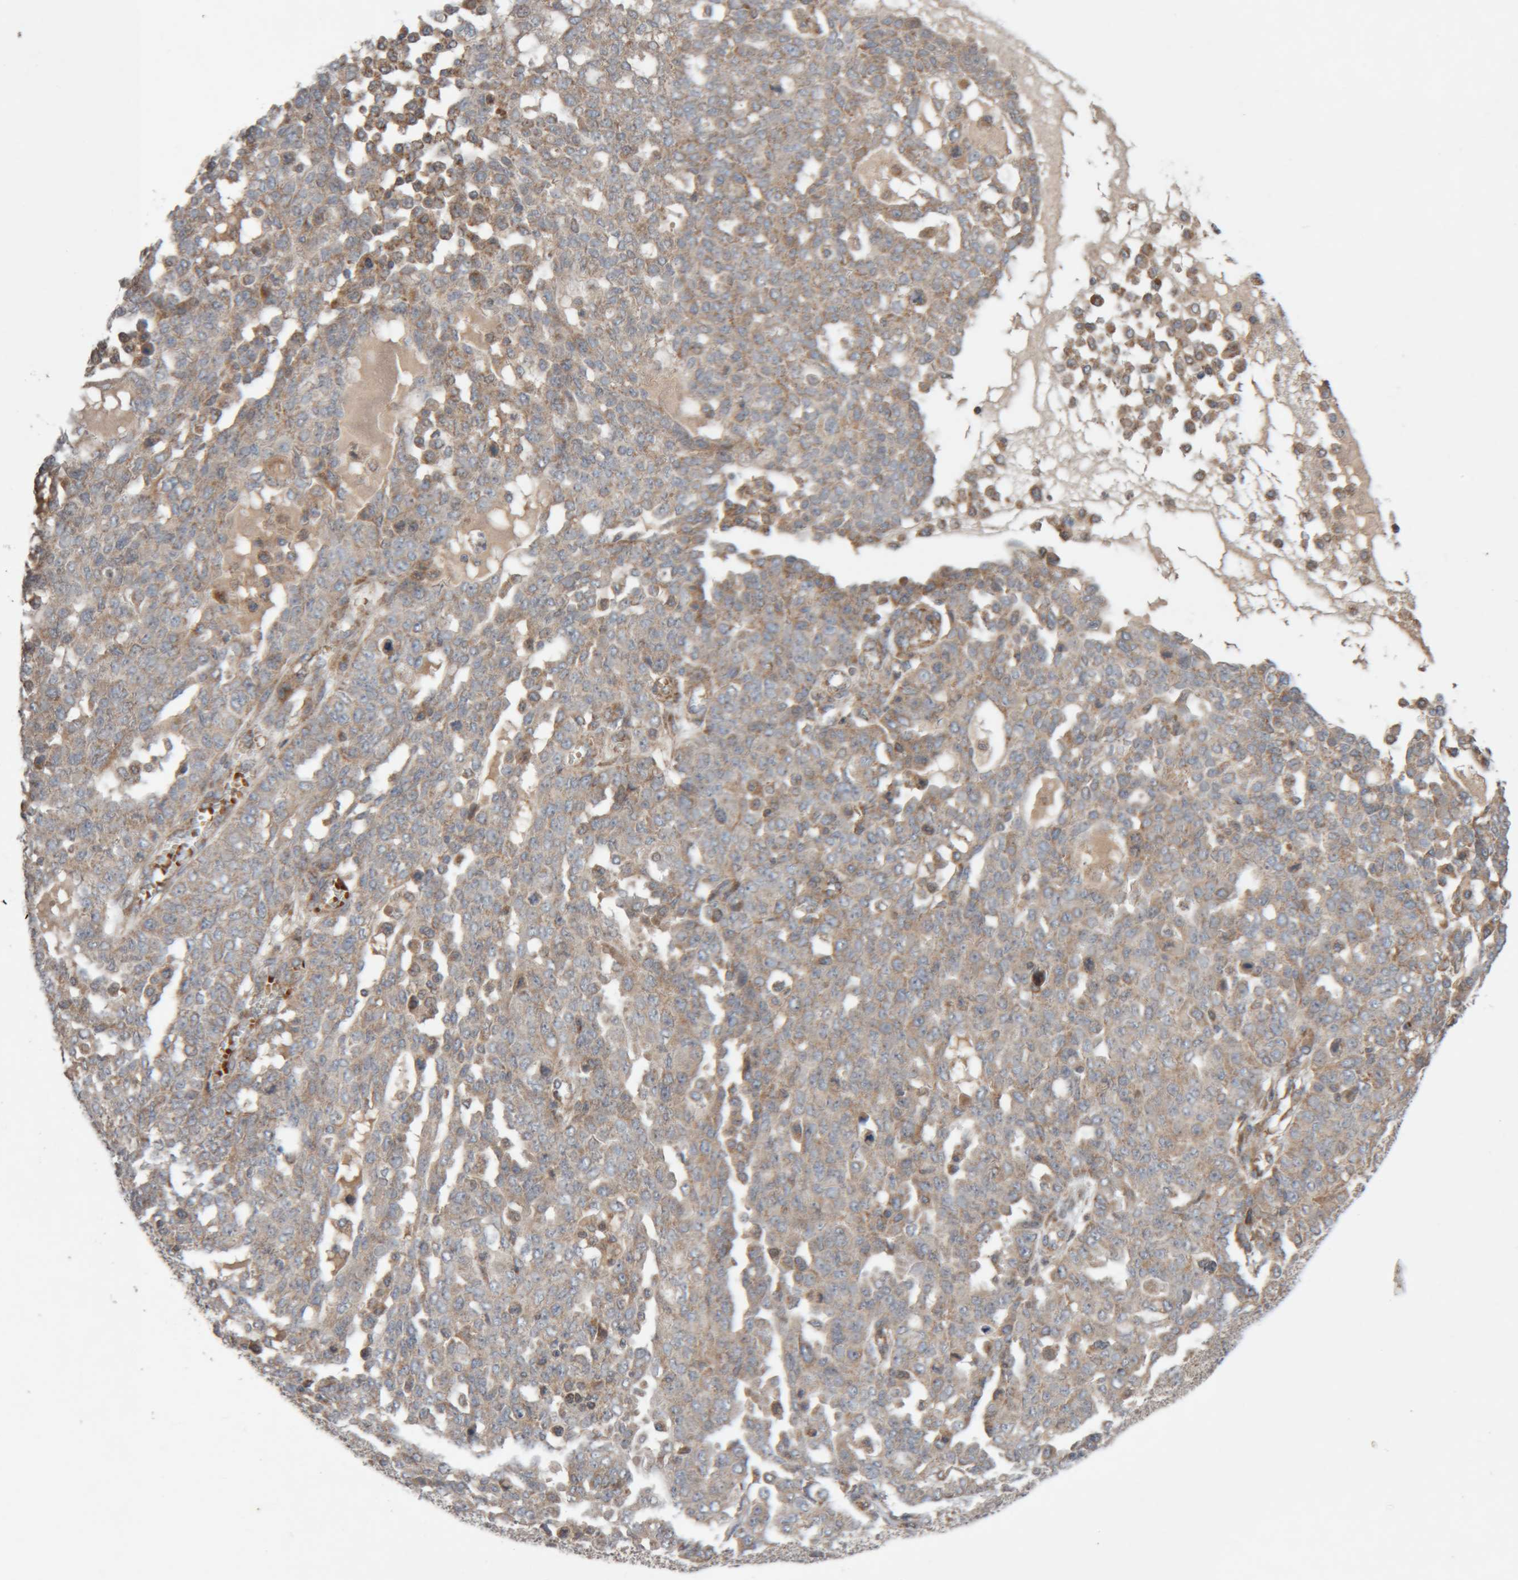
{"staining": {"intensity": "weak", "quantity": ">75%", "location": "cytoplasmic/membranous"}, "tissue": "ovarian cancer", "cell_type": "Tumor cells", "image_type": "cancer", "snomed": [{"axis": "morphology", "description": "Cystadenocarcinoma, serous, NOS"}, {"axis": "topography", "description": "Soft tissue"}, {"axis": "topography", "description": "Ovary"}], "caption": "This photomicrograph demonstrates immunohistochemistry staining of human ovarian cancer (serous cystadenocarcinoma), with low weak cytoplasmic/membranous positivity in approximately >75% of tumor cells.", "gene": "KIF21B", "patient": {"sex": "female", "age": 57}}